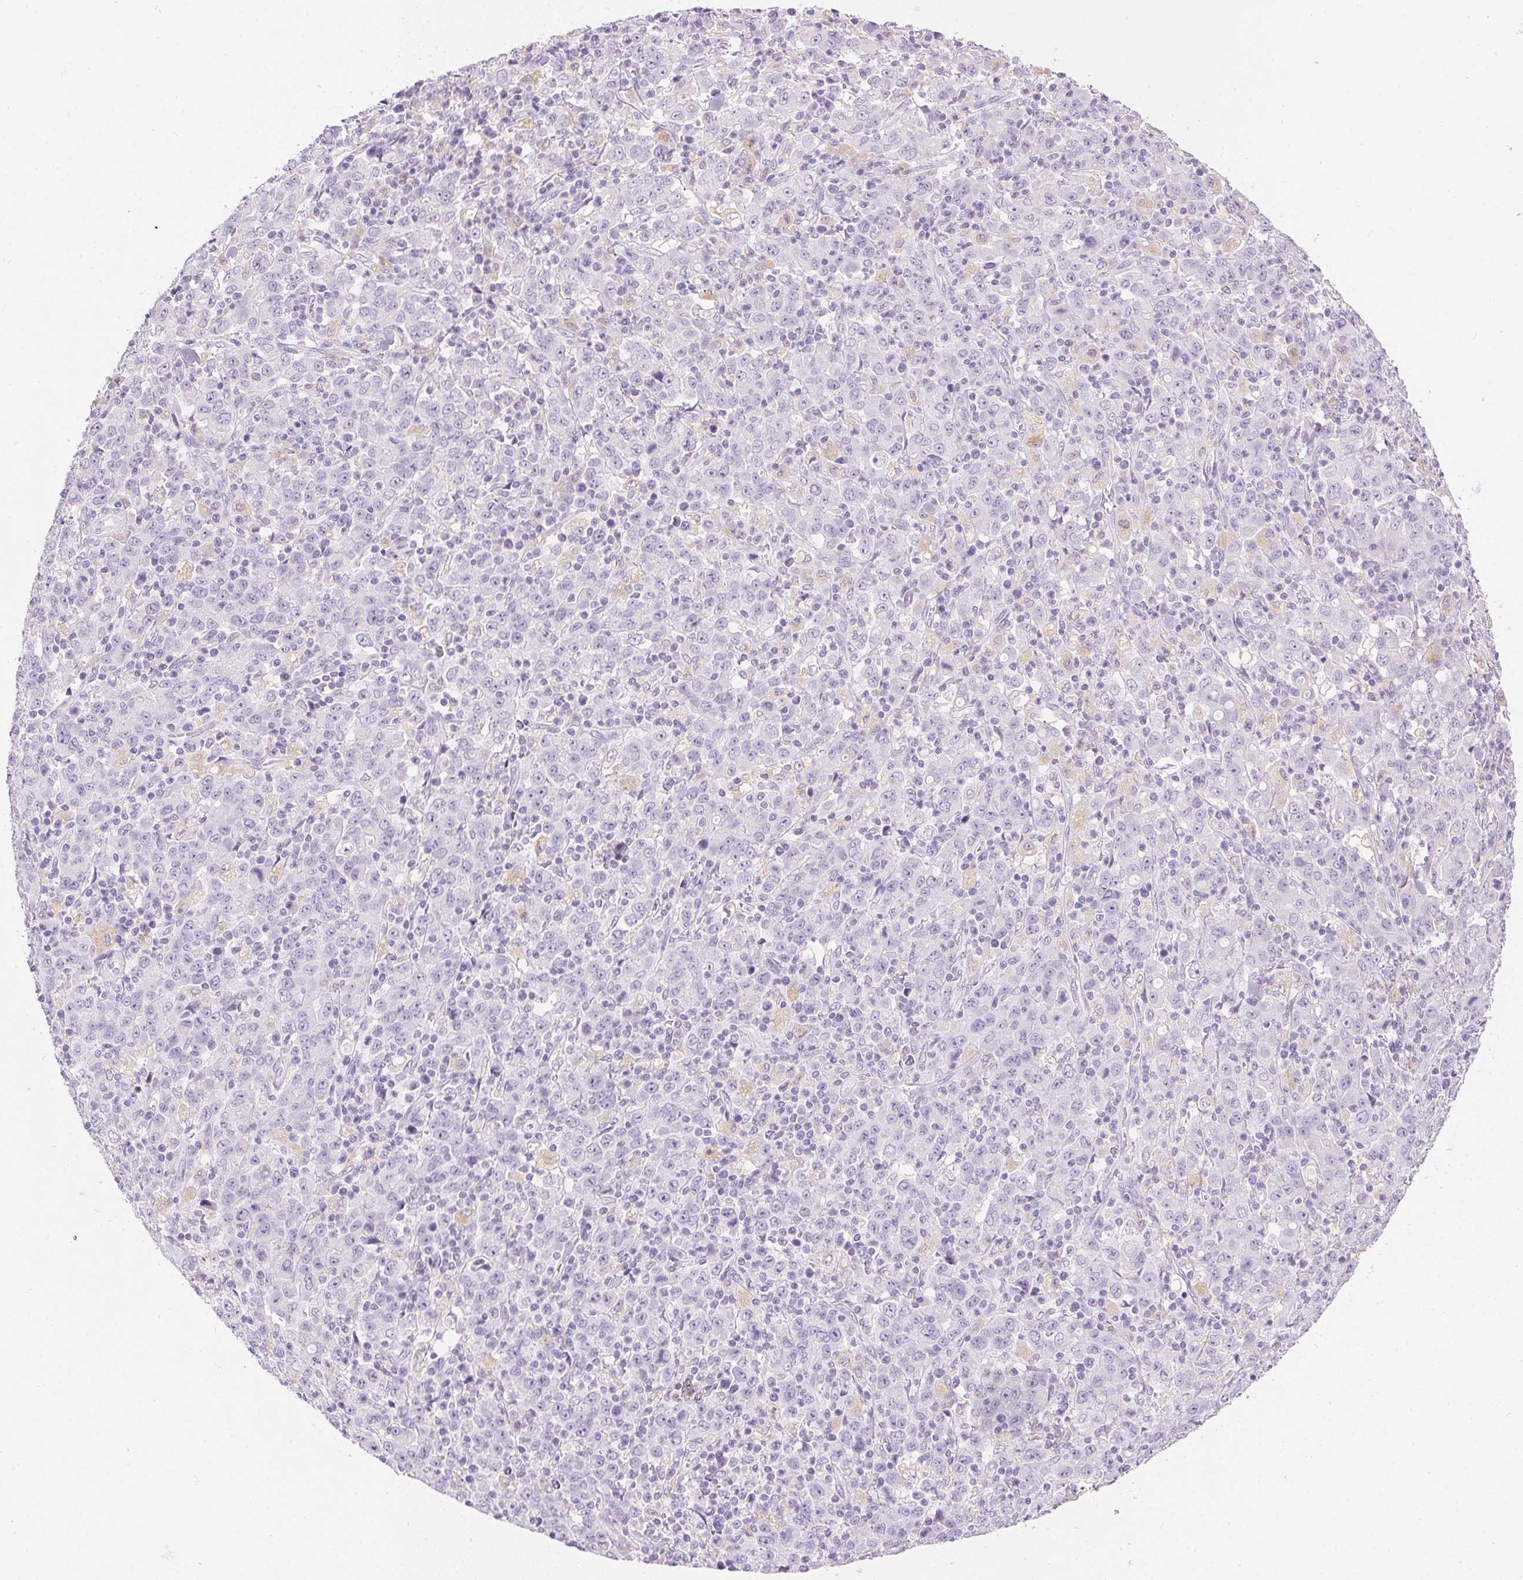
{"staining": {"intensity": "negative", "quantity": "none", "location": "none"}, "tissue": "stomach cancer", "cell_type": "Tumor cells", "image_type": "cancer", "snomed": [{"axis": "morphology", "description": "Adenocarcinoma, NOS"}, {"axis": "topography", "description": "Stomach, upper"}], "caption": "Tumor cells are negative for brown protein staining in stomach cancer.", "gene": "ATP6V1G3", "patient": {"sex": "male", "age": 69}}